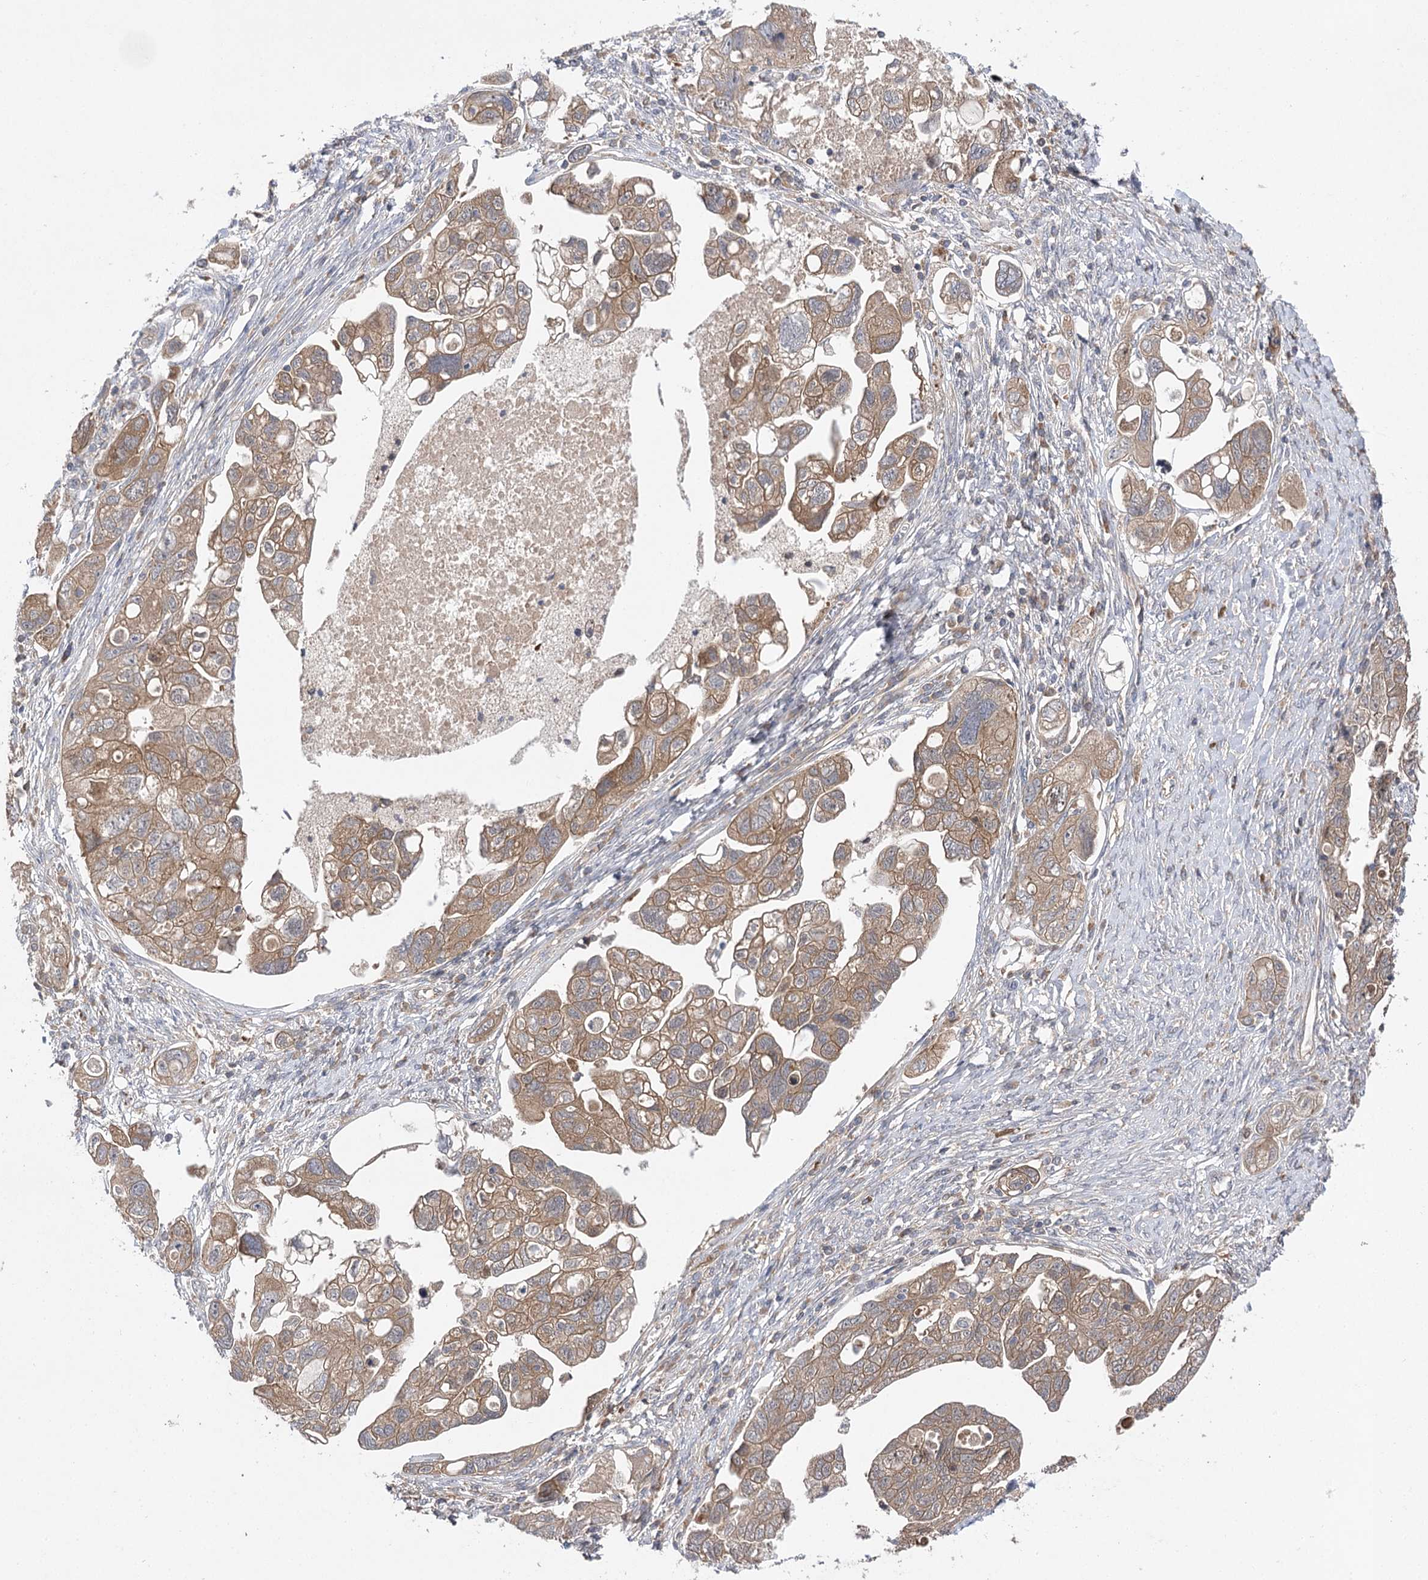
{"staining": {"intensity": "moderate", "quantity": ">75%", "location": "cytoplasmic/membranous"}, "tissue": "ovarian cancer", "cell_type": "Tumor cells", "image_type": "cancer", "snomed": [{"axis": "morphology", "description": "Carcinoma, NOS"}, {"axis": "morphology", "description": "Cystadenocarcinoma, serous, NOS"}, {"axis": "topography", "description": "Ovary"}], "caption": "A micrograph of human serous cystadenocarcinoma (ovarian) stained for a protein exhibits moderate cytoplasmic/membranous brown staining in tumor cells.", "gene": "BCR", "patient": {"sex": "female", "age": 69}}